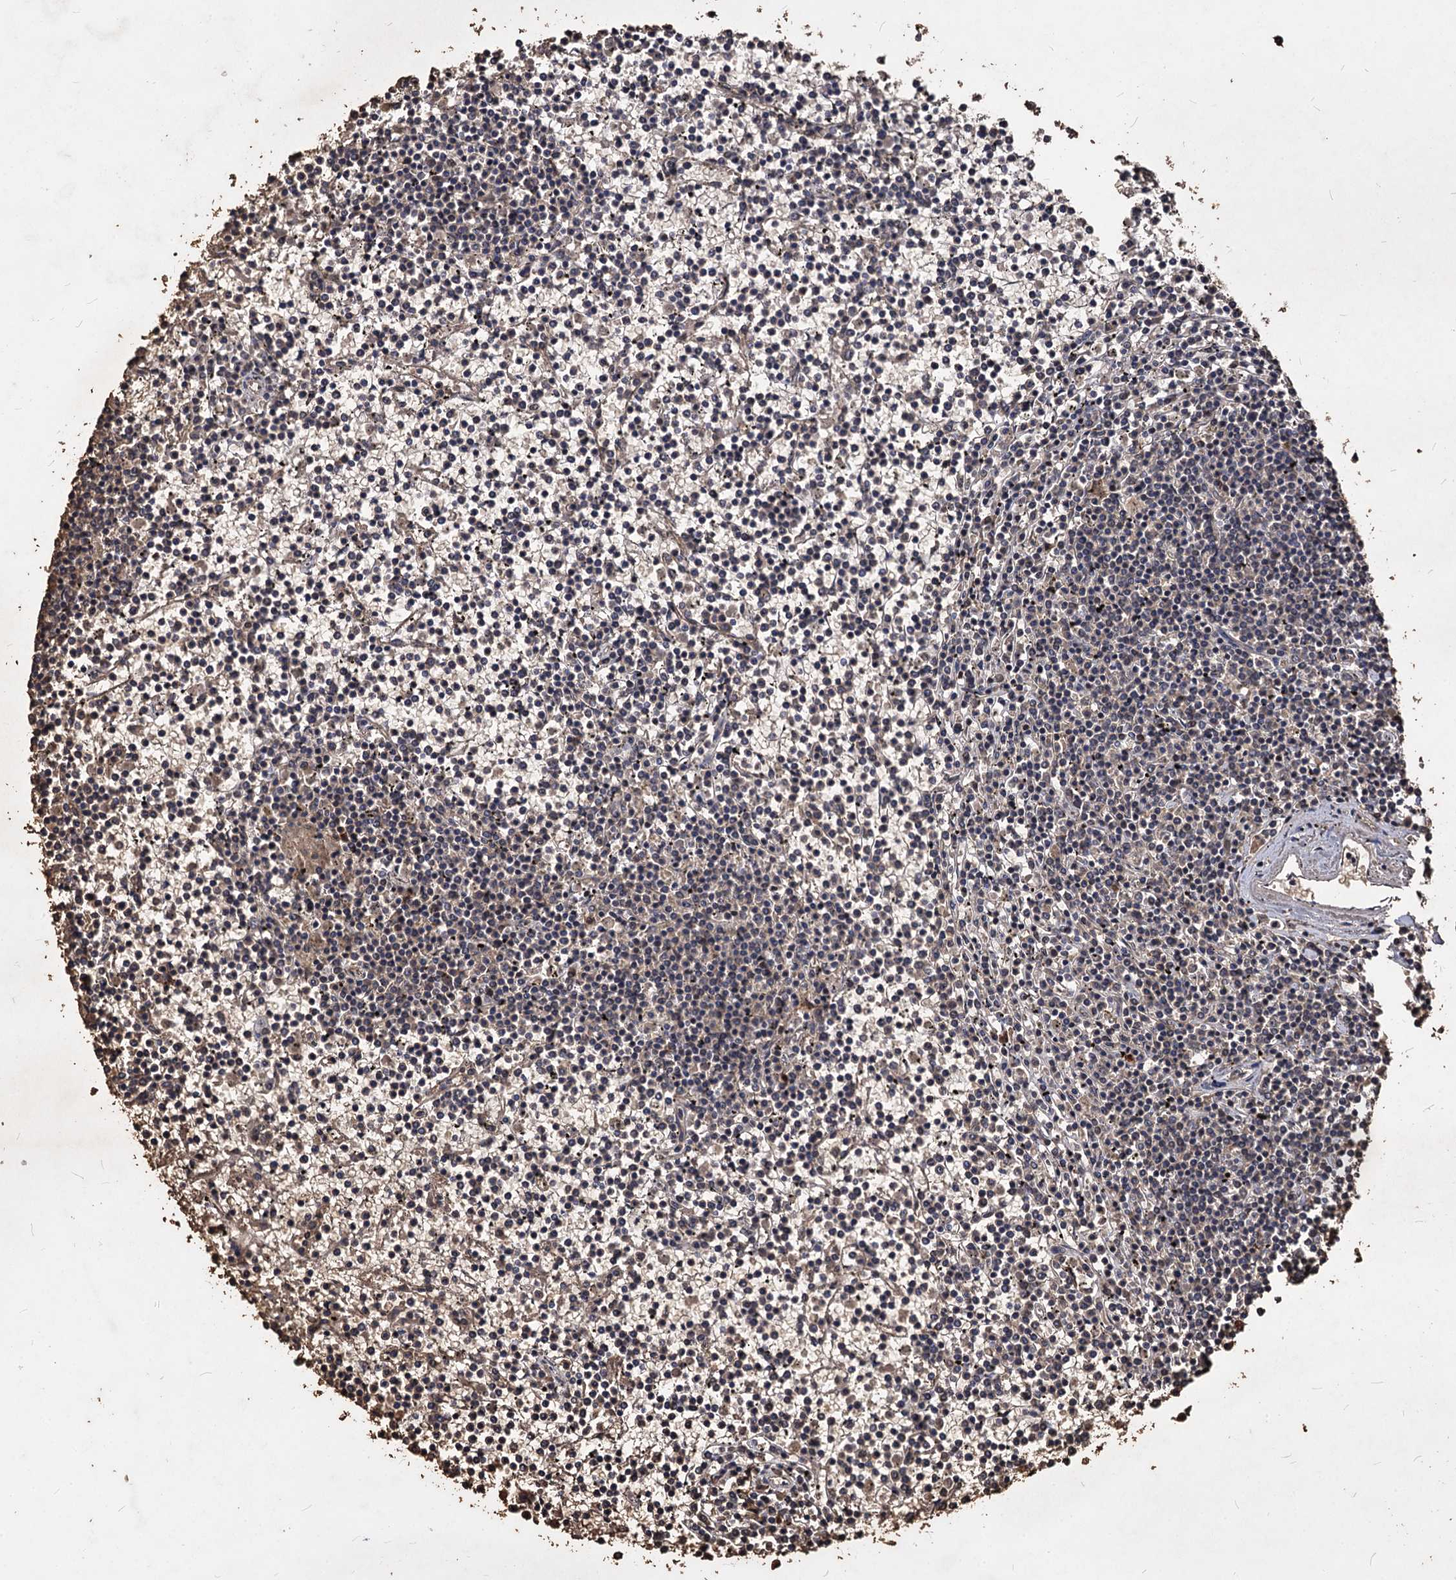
{"staining": {"intensity": "negative", "quantity": "none", "location": "none"}, "tissue": "lymphoma", "cell_type": "Tumor cells", "image_type": "cancer", "snomed": [{"axis": "morphology", "description": "Malignant lymphoma, non-Hodgkin's type, Low grade"}, {"axis": "topography", "description": "Spleen"}], "caption": "This is a histopathology image of immunohistochemistry staining of low-grade malignant lymphoma, non-Hodgkin's type, which shows no staining in tumor cells. Brightfield microscopy of IHC stained with DAB (3,3'-diaminobenzidine) (brown) and hematoxylin (blue), captured at high magnification.", "gene": "VPS51", "patient": {"sex": "female", "age": 19}}